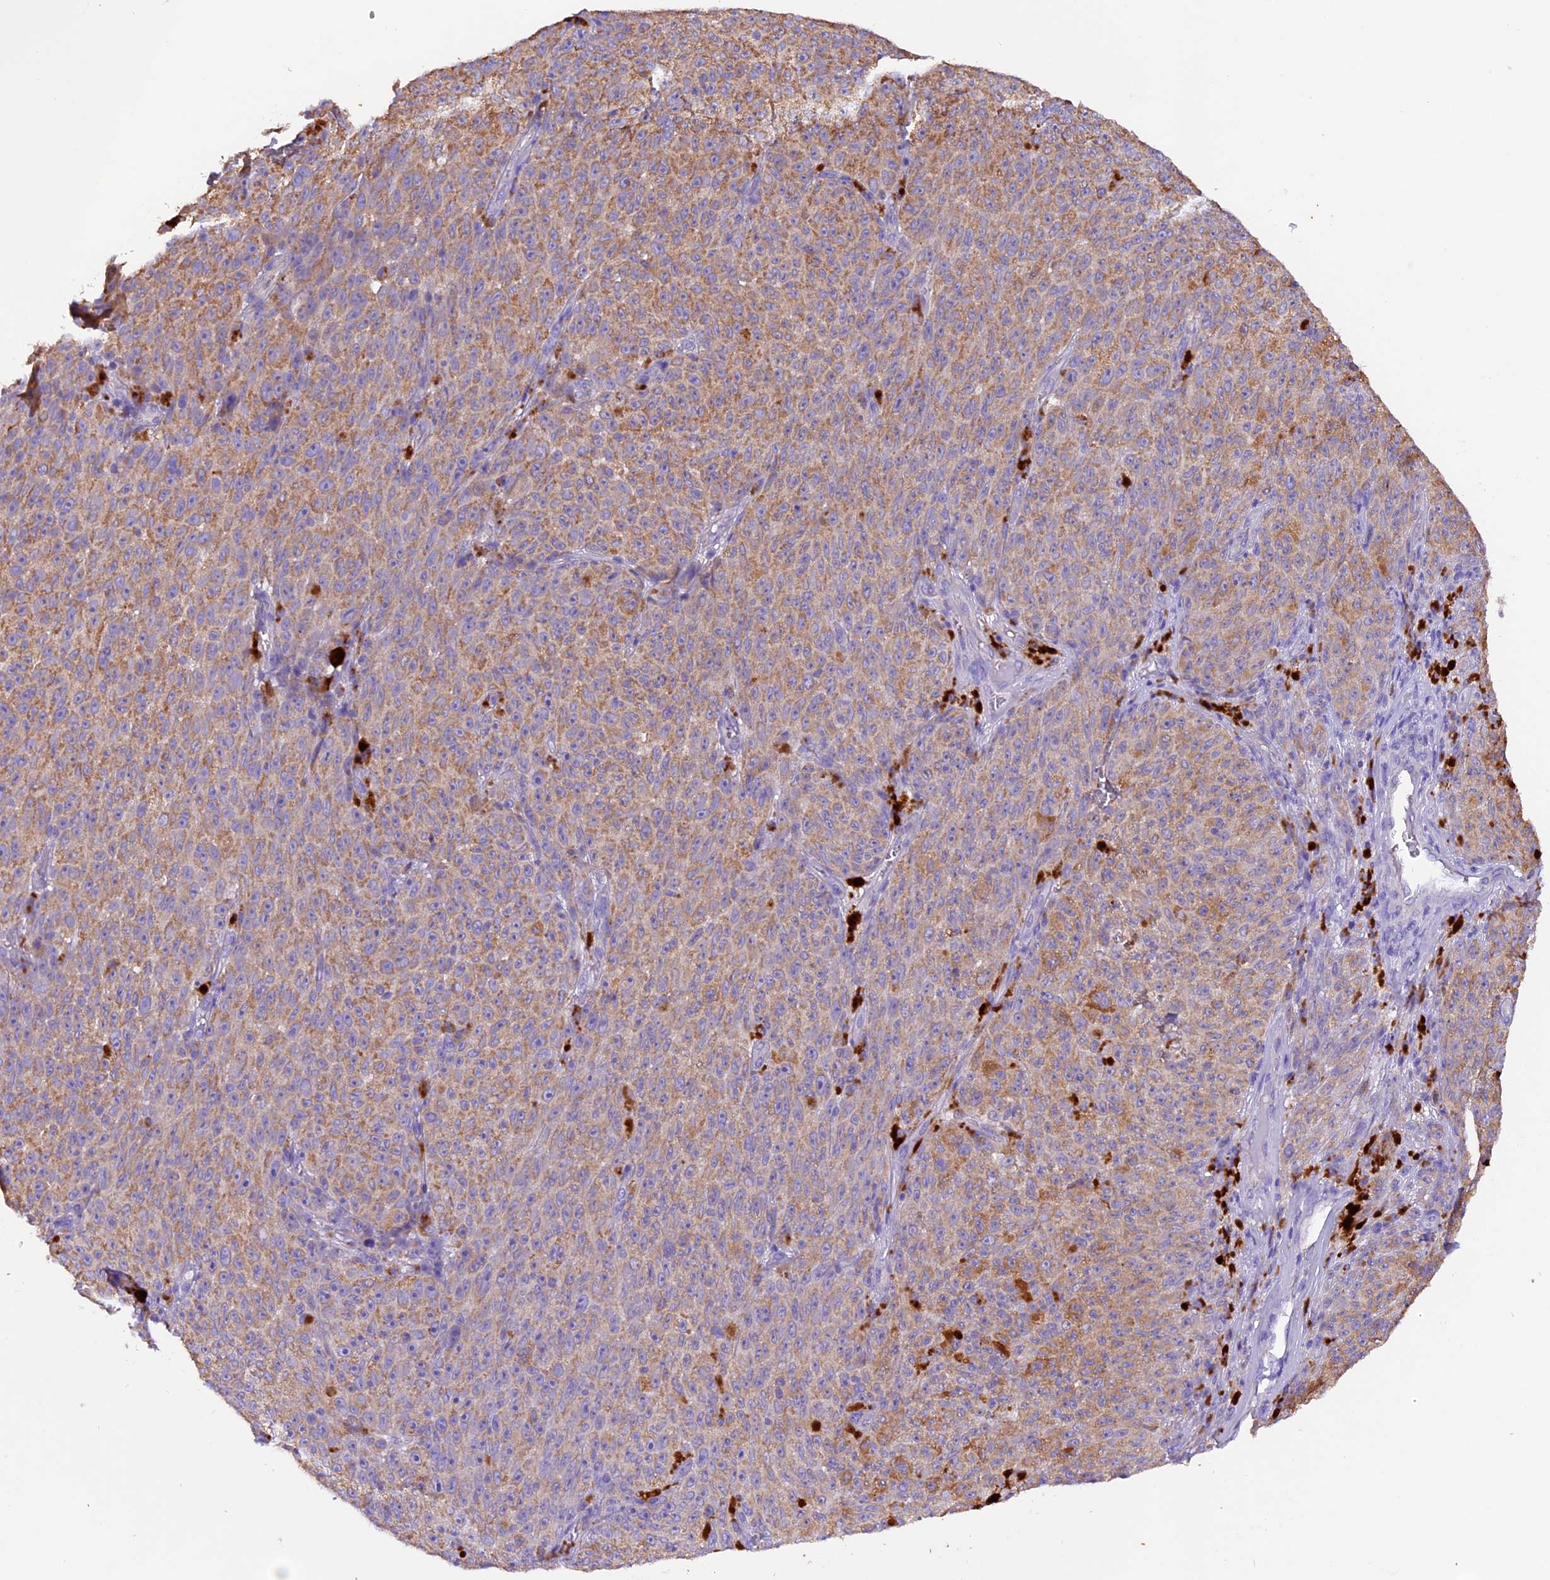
{"staining": {"intensity": "moderate", "quantity": ">75%", "location": "cytoplasmic/membranous"}, "tissue": "melanoma", "cell_type": "Tumor cells", "image_type": "cancer", "snomed": [{"axis": "morphology", "description": "Malignant melanoma, NOS"}, {"axis": "topography", "description": "Skin"}], "caption": "High-power microscopy captured an immunohistochemistry micrograph of melanoma, revealing moderate cytoplasmic/membranous staining in approximately >75% of tumor cells.", "gene": "SIX5", "patient": {"sex": "female", "age": 82}}